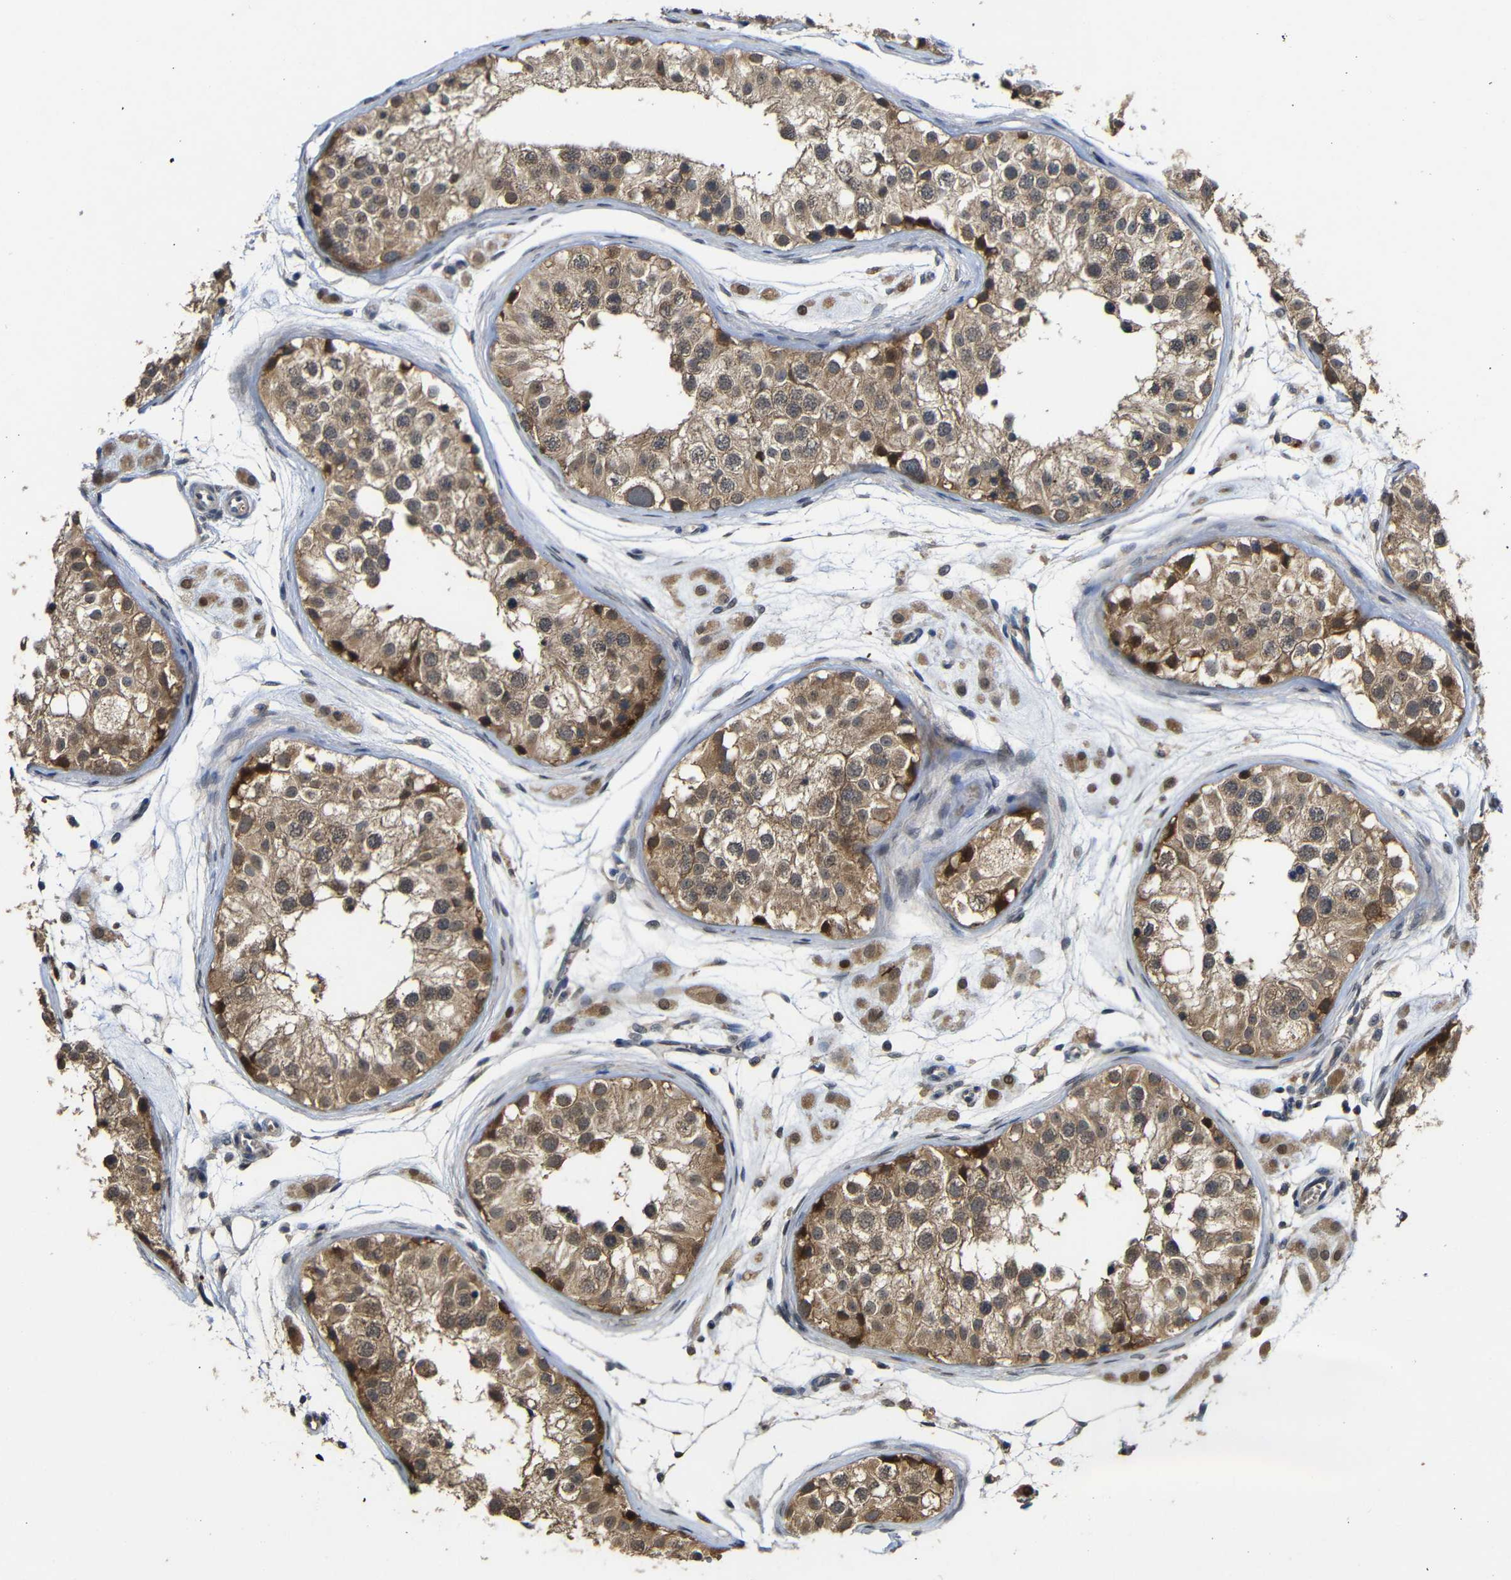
{"staining": {"intensity": "moderate", "quantity": ">75%", "location": "cytoplasmic/membranous"}, "tissue": "testis", "cell_type": "Cells in seminiferous ducts", "image_type": "normal", "snomed": [{"axis": "morphology", "description": "Normal tissue, NOS"}, {"axis": "morphology", "description": "Adenocarcinoma, metastatic, NOS"}, {"axis": "topography", "description": "Testis"}], "caption": "Immunohistochemical staining of benign testis displays >75% levels of moderate cytoplasmic/membranous protein staining in about >75% of cells in seminiferous ducts.", "gene": "ATG12", "patient": {"sex": "male", "age": 26}}